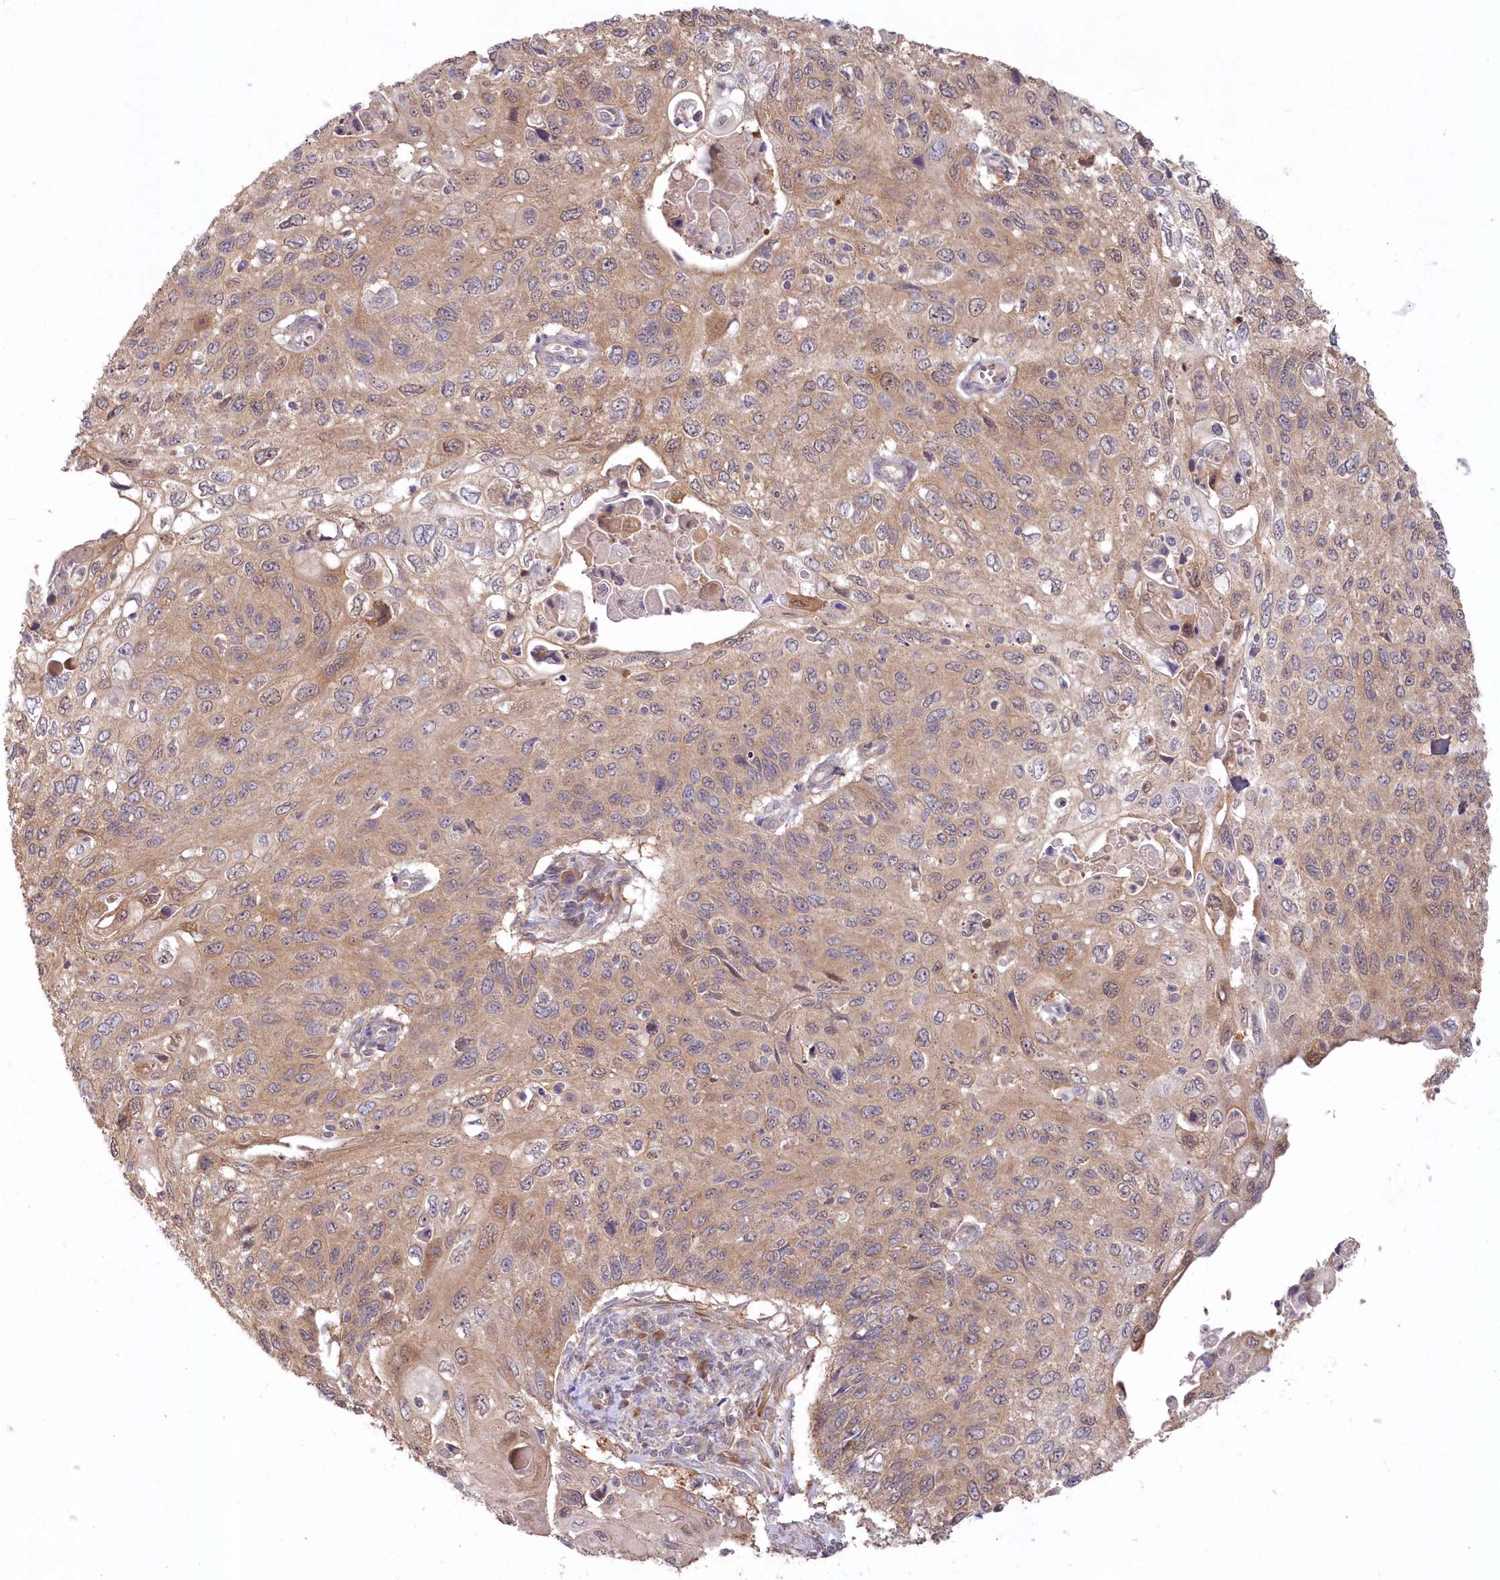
{"staining": {"intensity": "moderate", "quantity": ">75%", "location": "cytoplasmic/membranous"}, "tissue": "cervical cancer", "cell_type": "Tumor cells", "image_type": "cancer", "snomed": [{"axis": "morphology", "description": "Squamous cell carcinoma, NOS"}, {"axis": "topography", "description": "Cervix"}], "caption": "Squamous cell carcinoma (cervical) stained with a brown dye demonstrates moderate cytoplasmic/membranous positive expression in approximately >75% of tumor cells.", "gene": "TBCA", "patient": {"sex": "female", "age": 70}}